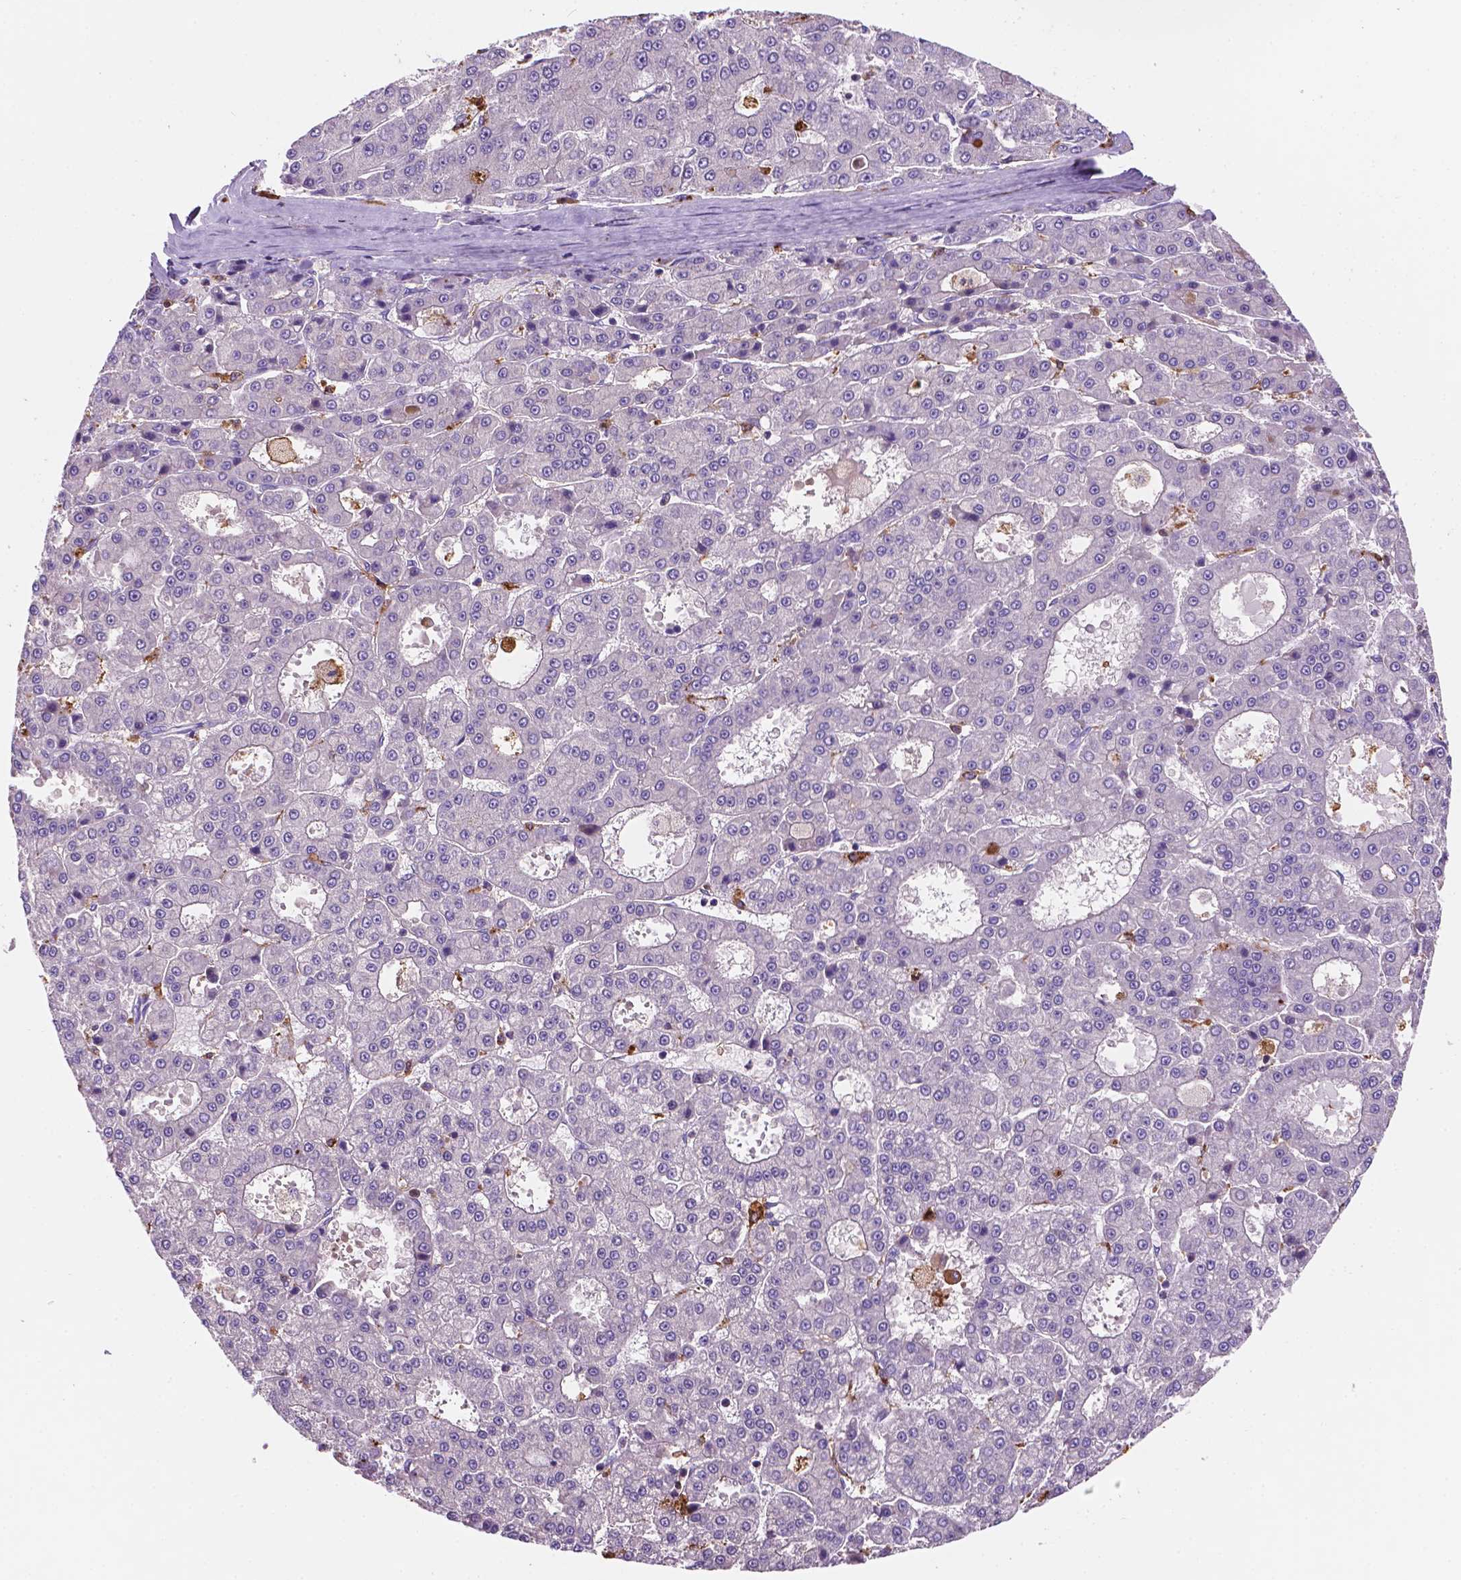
{"staining": {"intensity": "negative", "quantity": "none", "location": "none"}, "tissue": "liver cancer", "cell_type": "Tumor cells", "image_type": "cancer", "snomed": [{"axis": "morphology", "description": "Carcinoma, Hepatocellular, NOS"}, {"axis": "topography", "description": "Liver"}], "caption": "This micrograph is of liver hepatocellular carcinoma stained with immunohistochemistry (IHC) to label a protein in brown with the nuclei are counter-stained blue. There is no staining in tumor cells. (Brightfield microscopy of DAB (3,3'-diaminobenzidine) IHC at high magnification).", "gene": "MKRN2OS", "patient": {"sex": "male", "age": 70}}